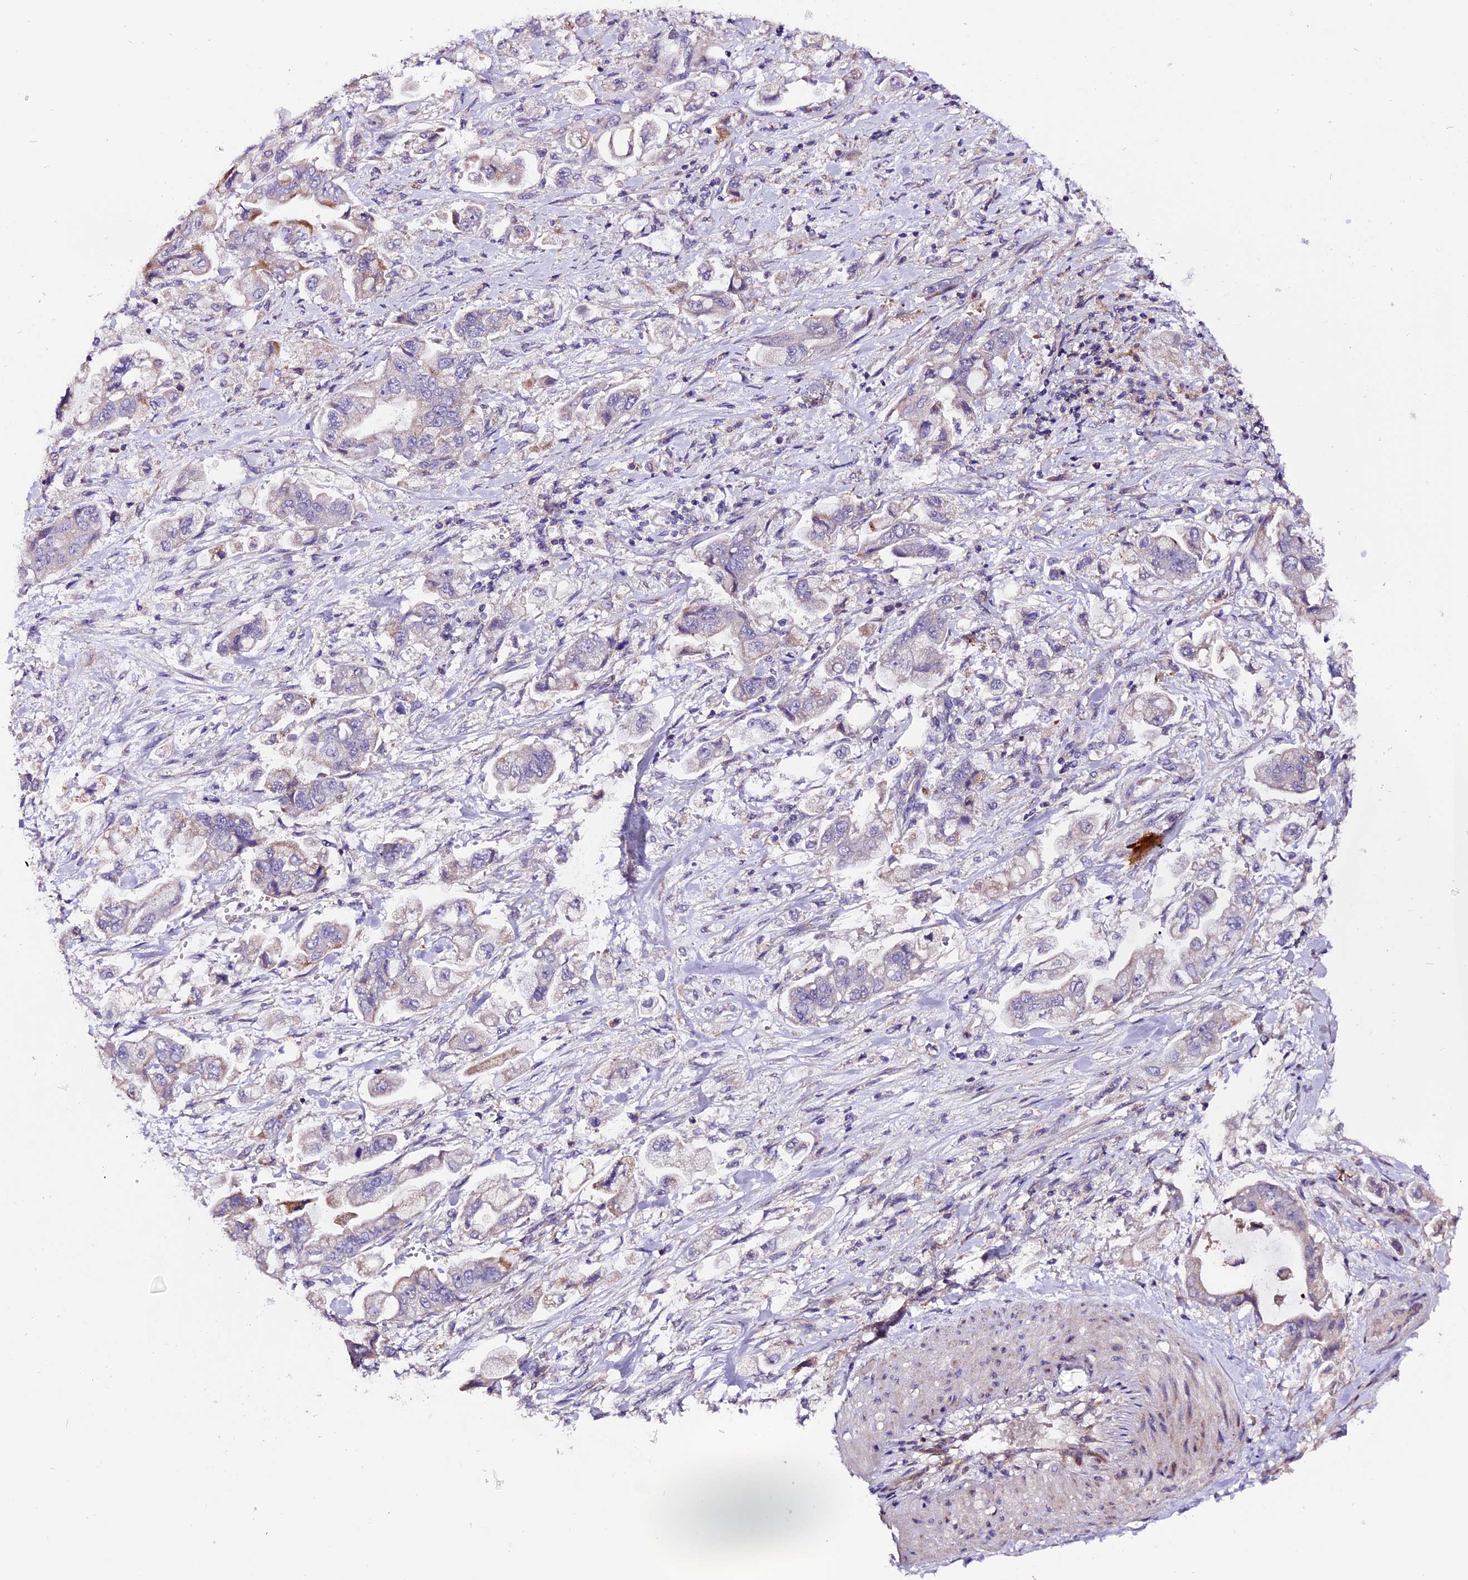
{"staining": {"intensity": "negative", "quantity": "none", "location": "none"}, "tissue": "stomach cancer", "cell_type": "Tumor cells", "image_type": "cancer", "snomed": [{"axis": "morphology", "description": "Adenocarcinoma, NOS"}, {"axis": "topography", "description": "Stomach"}], "caption": "Protein analysis of adenocarcinoma (stomach) demonstrates no significant staining in tumor cells.", "gene": "DDX28", "patient": {"sex": "male", "age": 62}}